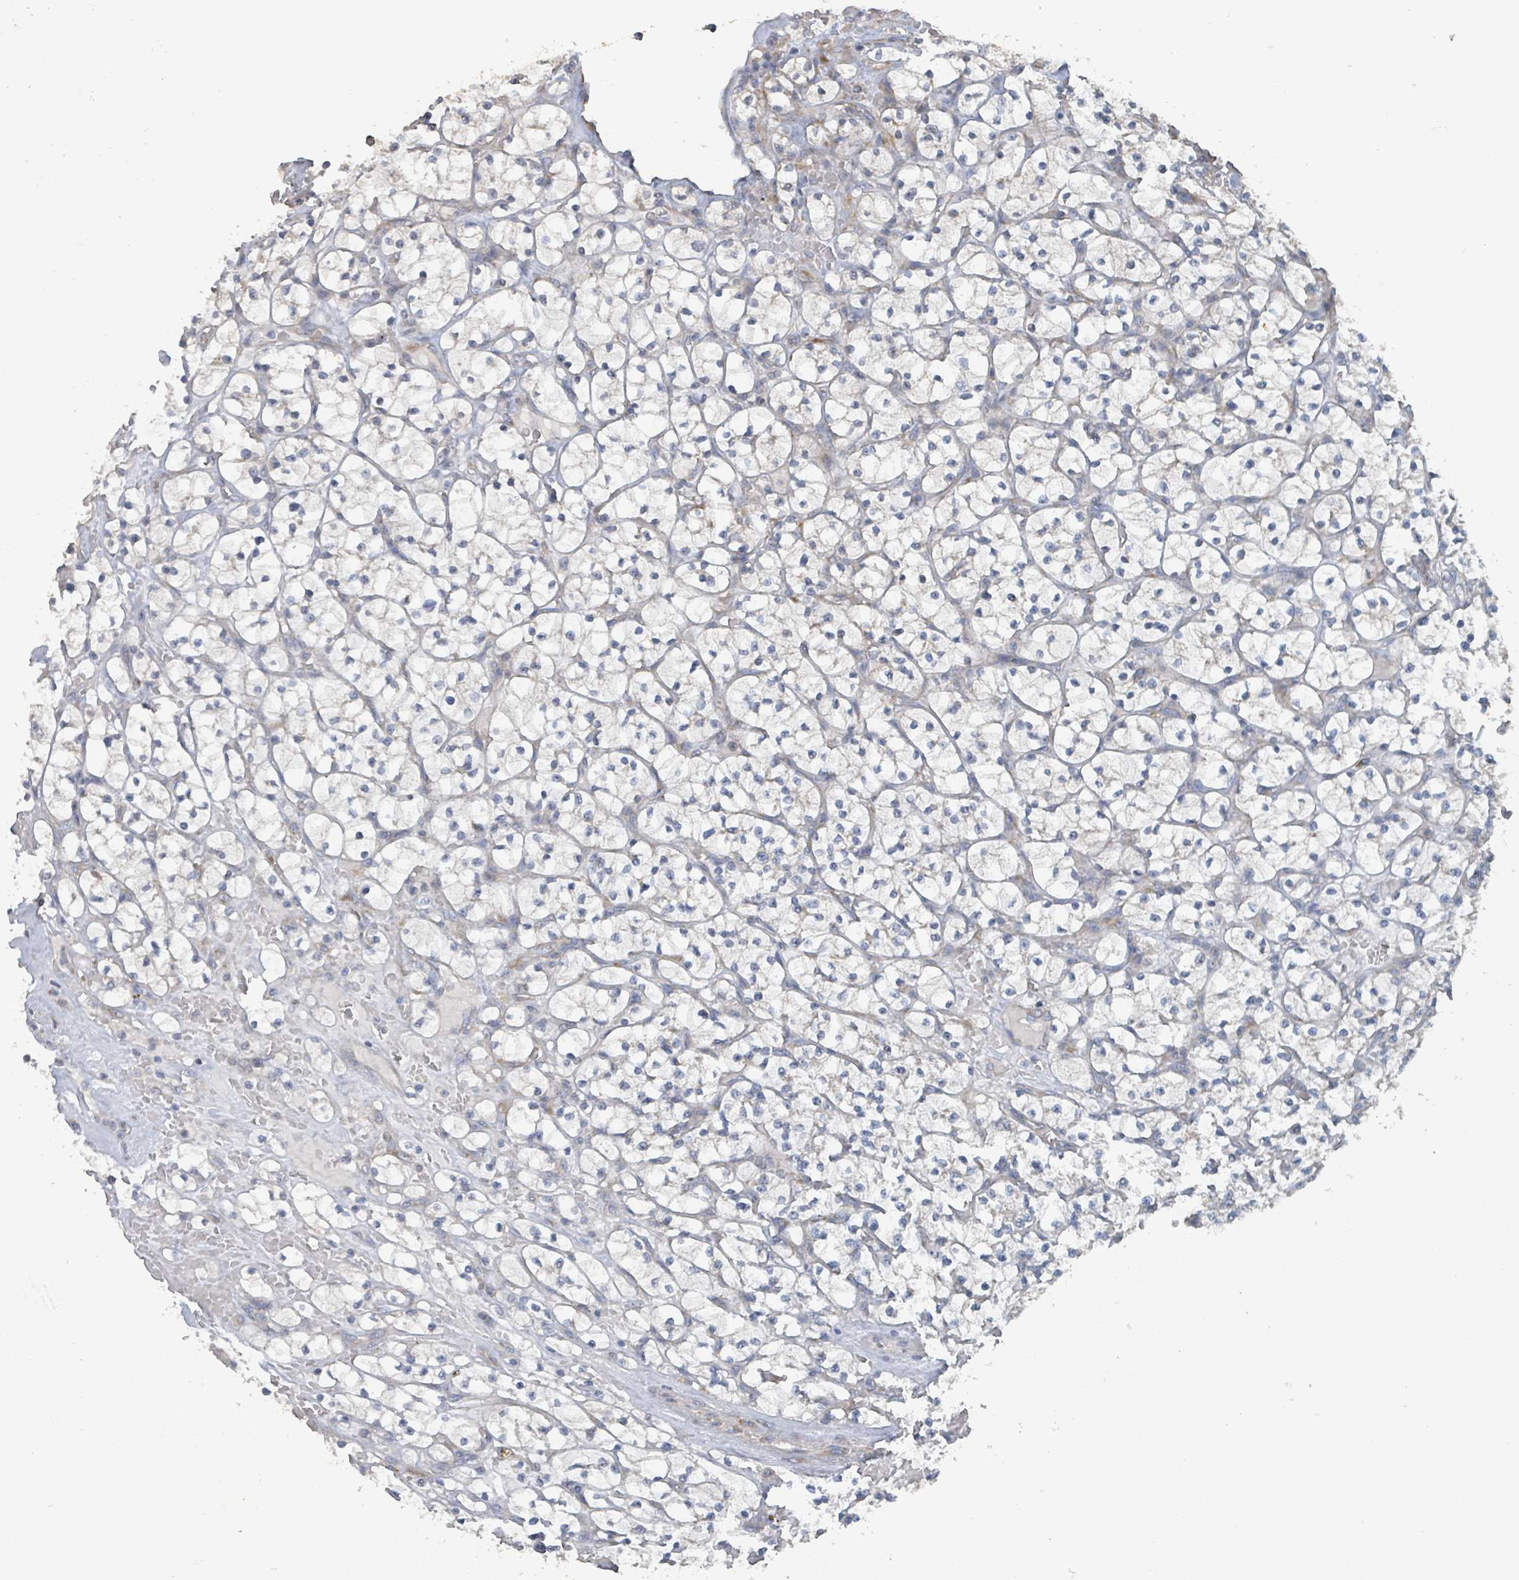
{"staining": {"intensity": "negative", "quantity": "none", "location": "none"}, "tissue": "renal cancer", "cell_type": "Tumor cells", "image_type": "cancer", "snomed": [{"axis": "morphology", "description": "Adenocarcinoma, NOS"}, {"axis": "topography", "description": "Kidney"}], "caption": "There is no significant positivity in tumor cells of adenocarcinoma (renal).", "gene": "RPL32", "patient": {"sex": "female", "age": 64}}